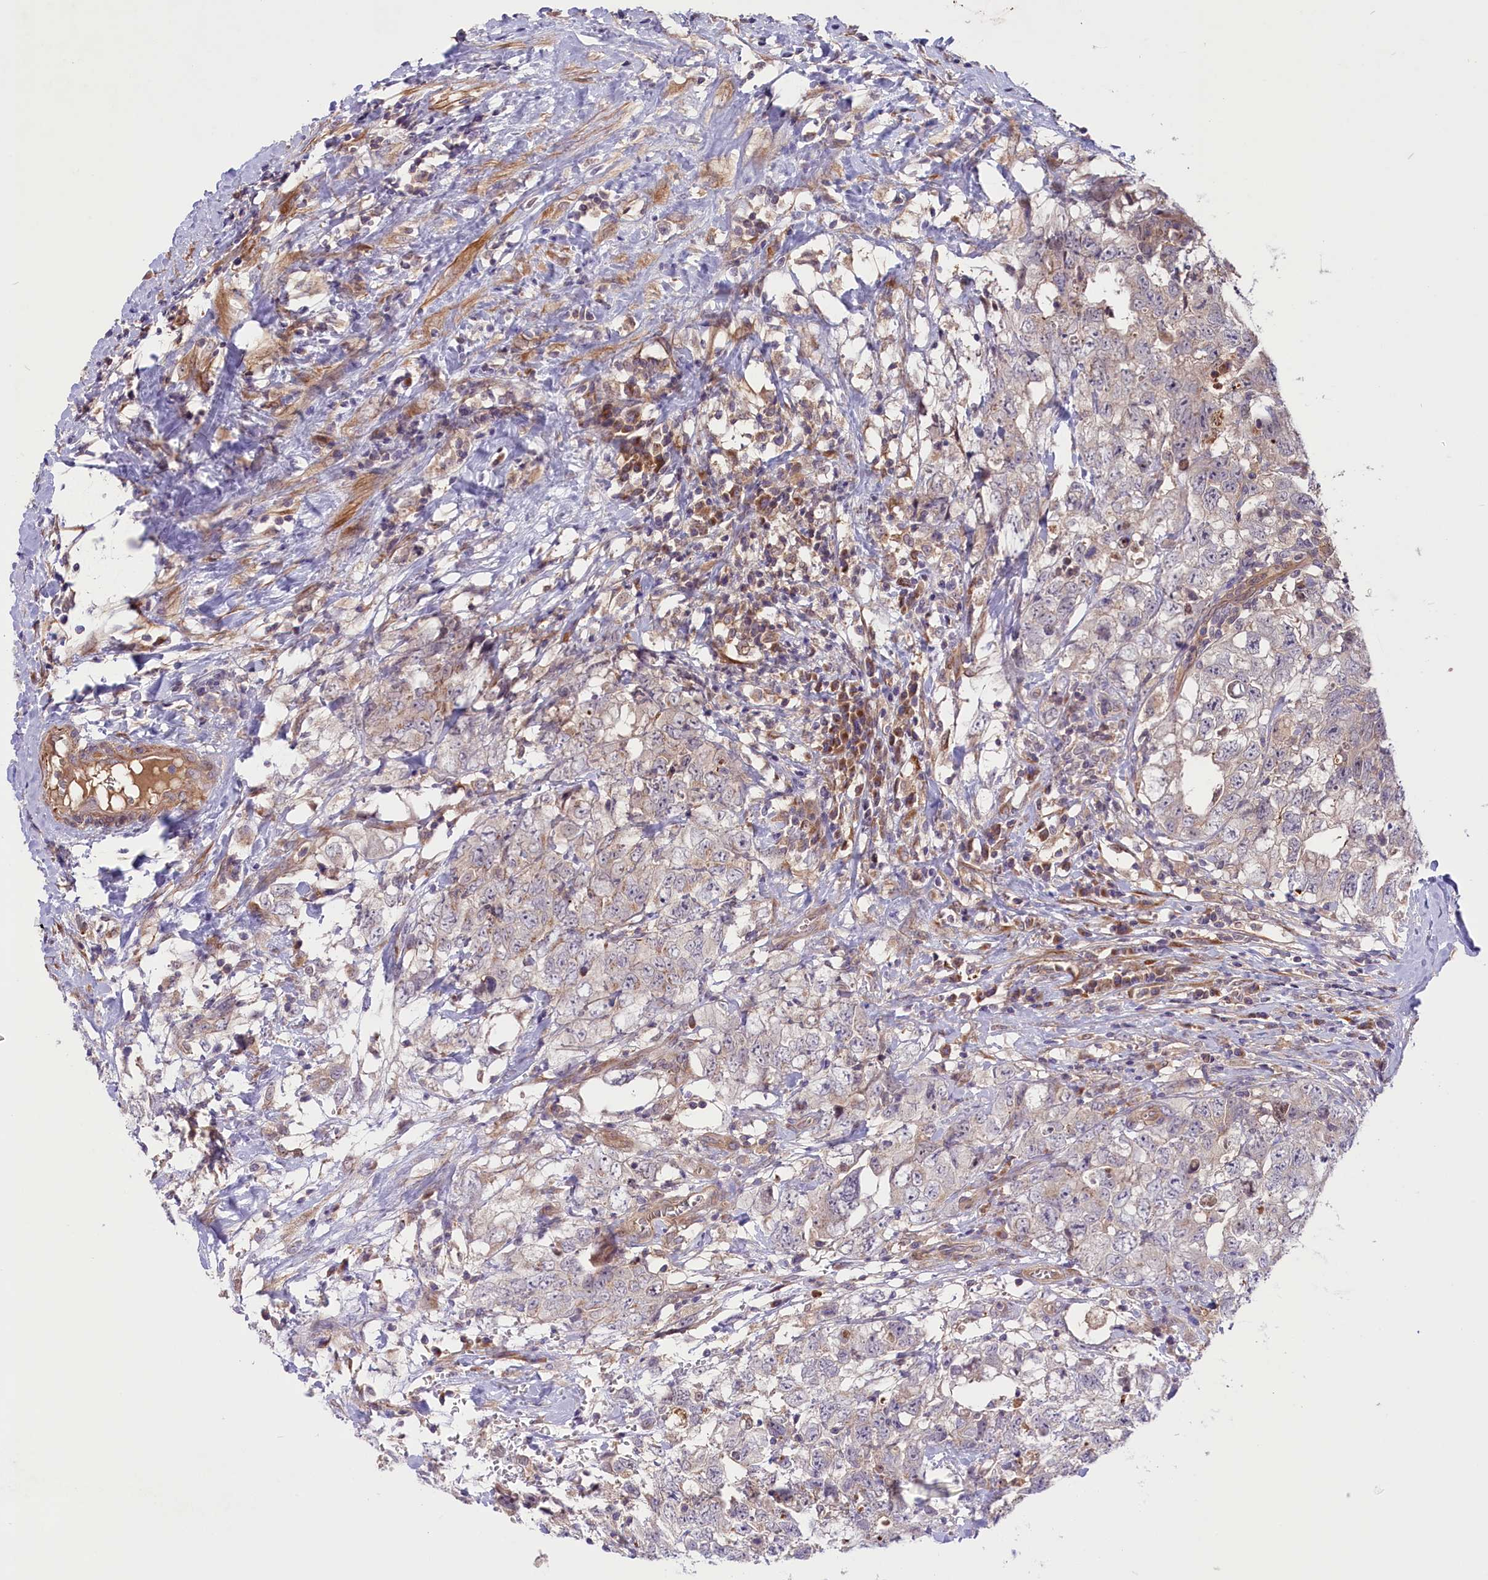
{"staining": {"intensity": "negative", "quantity": "none", "location": "none"}, "tissue": "testis cancer", "cell_type": "Tumor cells", "image_type": "cancer", "snomed": [{"axis": "morphology", "description": "Seminoma, NOS"}, {"axis": "morphology", "description": "Carcinoma, Embryonal, NOS"}, {"axis": "topography", "description": "Testis"}], "caption": "Testis cancer was stained to show a protein in brown. There is no significant positivity in tumor cells.", "gene": "COG8", "patient": {"sex": "male", "age": 29}}